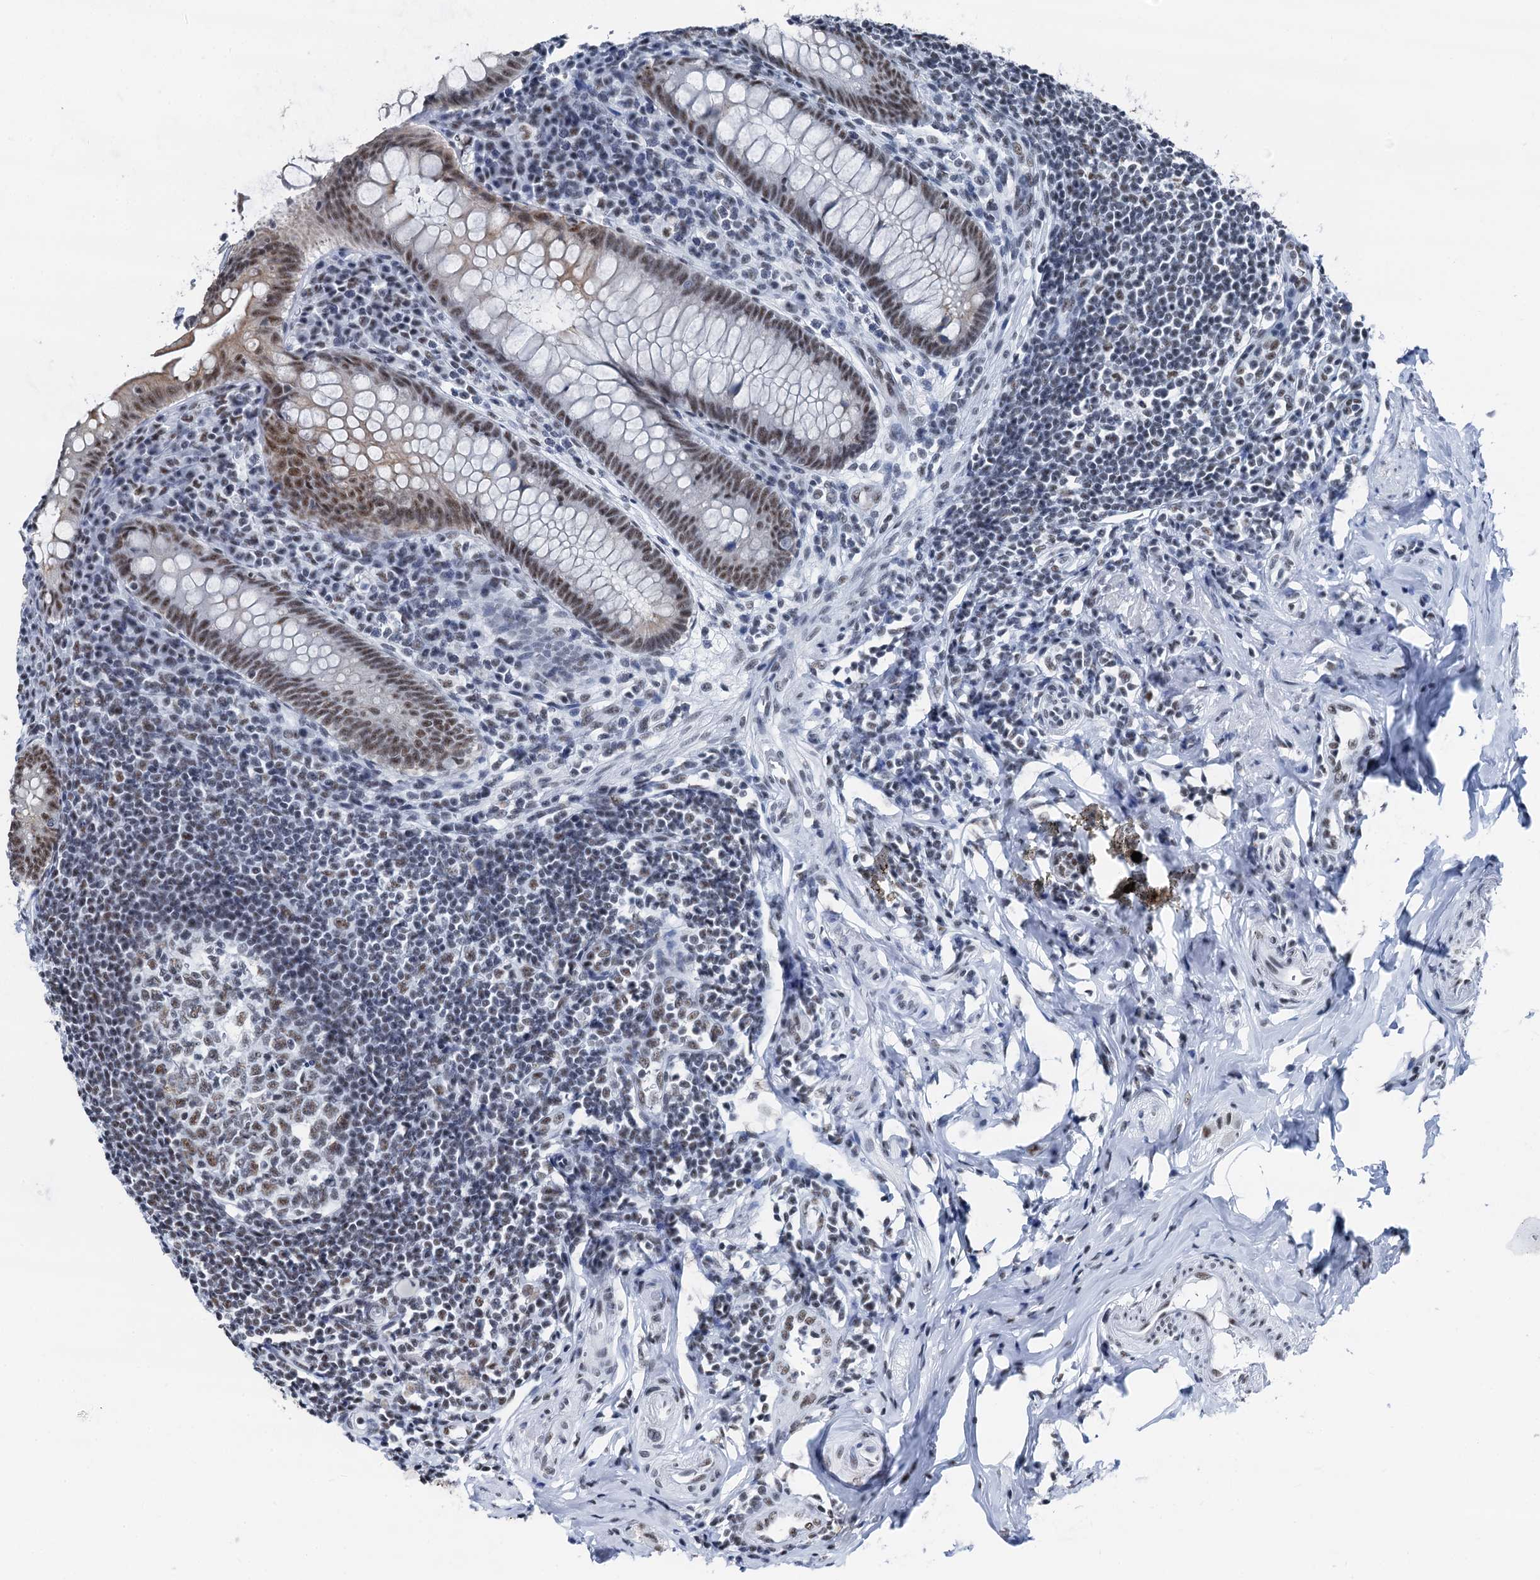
{"staining": {"intensity": "moderate", "quantity": "25%-75%", "location": "nuclear"}, "tissue": "appendix", "cell_type": "Glandular cells", "image_type": "normal", "snomed": [{"axis": "morphology", "description": "Normal tissue, NOS"}, {"axis": "topography", "description": "Appendix"}], "caption": "This image exhibits immunohistochemistry (IHC) staining of normal appendix, with medium moderate nuclear expression in about 25%-75% of glandular cells.", "gene": "DDX23", "patient": {"sex": "female", "age": 33}}